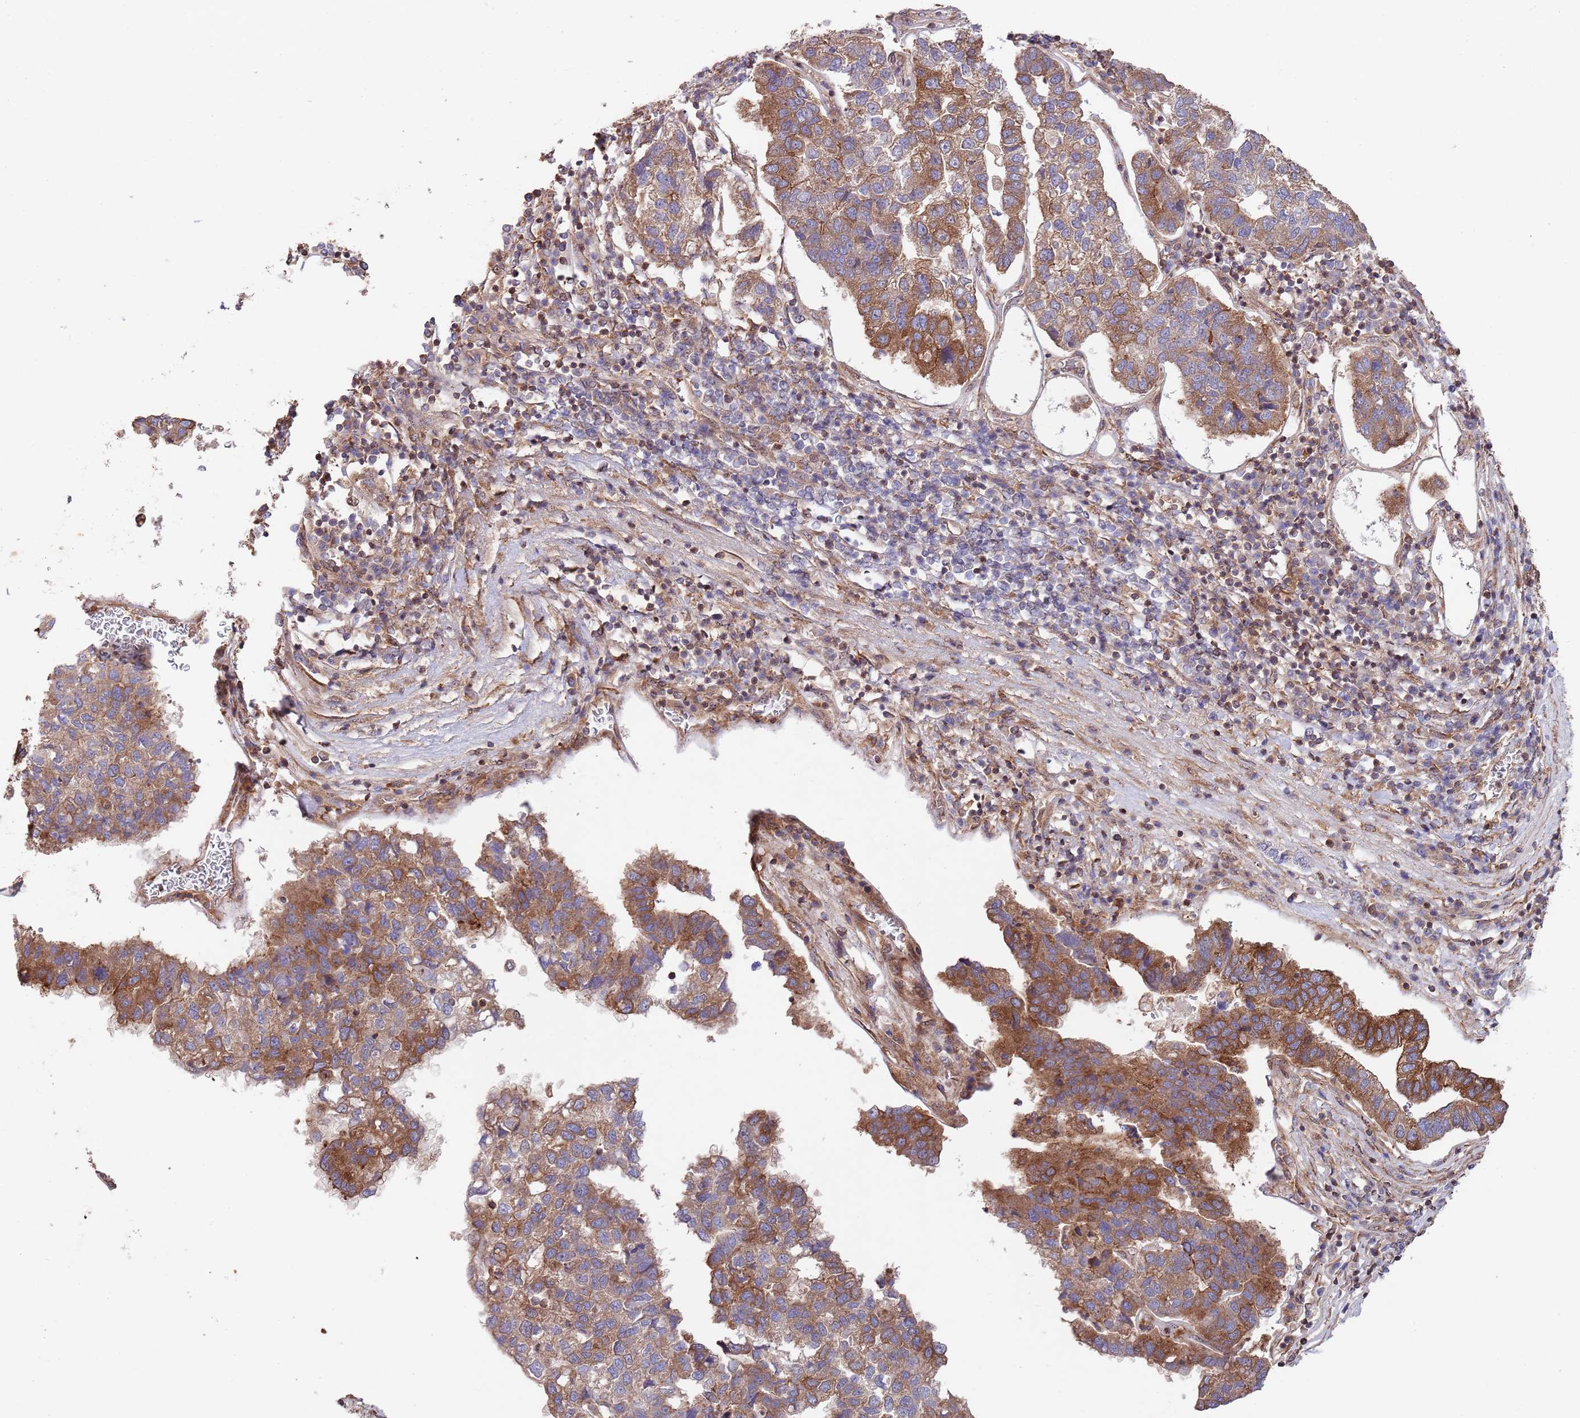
{"staining": {"intensity": "moderate", "quantity": "25%-75%", "location": "cytoplasmic/membranous"}, "tissue": "pancreatic cancer", "cell_type": "Tumor cells", "image_type": "cancer", "snomed": [{"axis": "morphology", "description": "Adenocarcinoma, NOS"}, {"axis": "topography", "description": "Pancreas"}], "caption": "Pancreatic cancer stained with a protein marker displays moderate staining in tumor cells.", "gene": "RNF19B", "patient": {"sex": "female", "age": 61}}